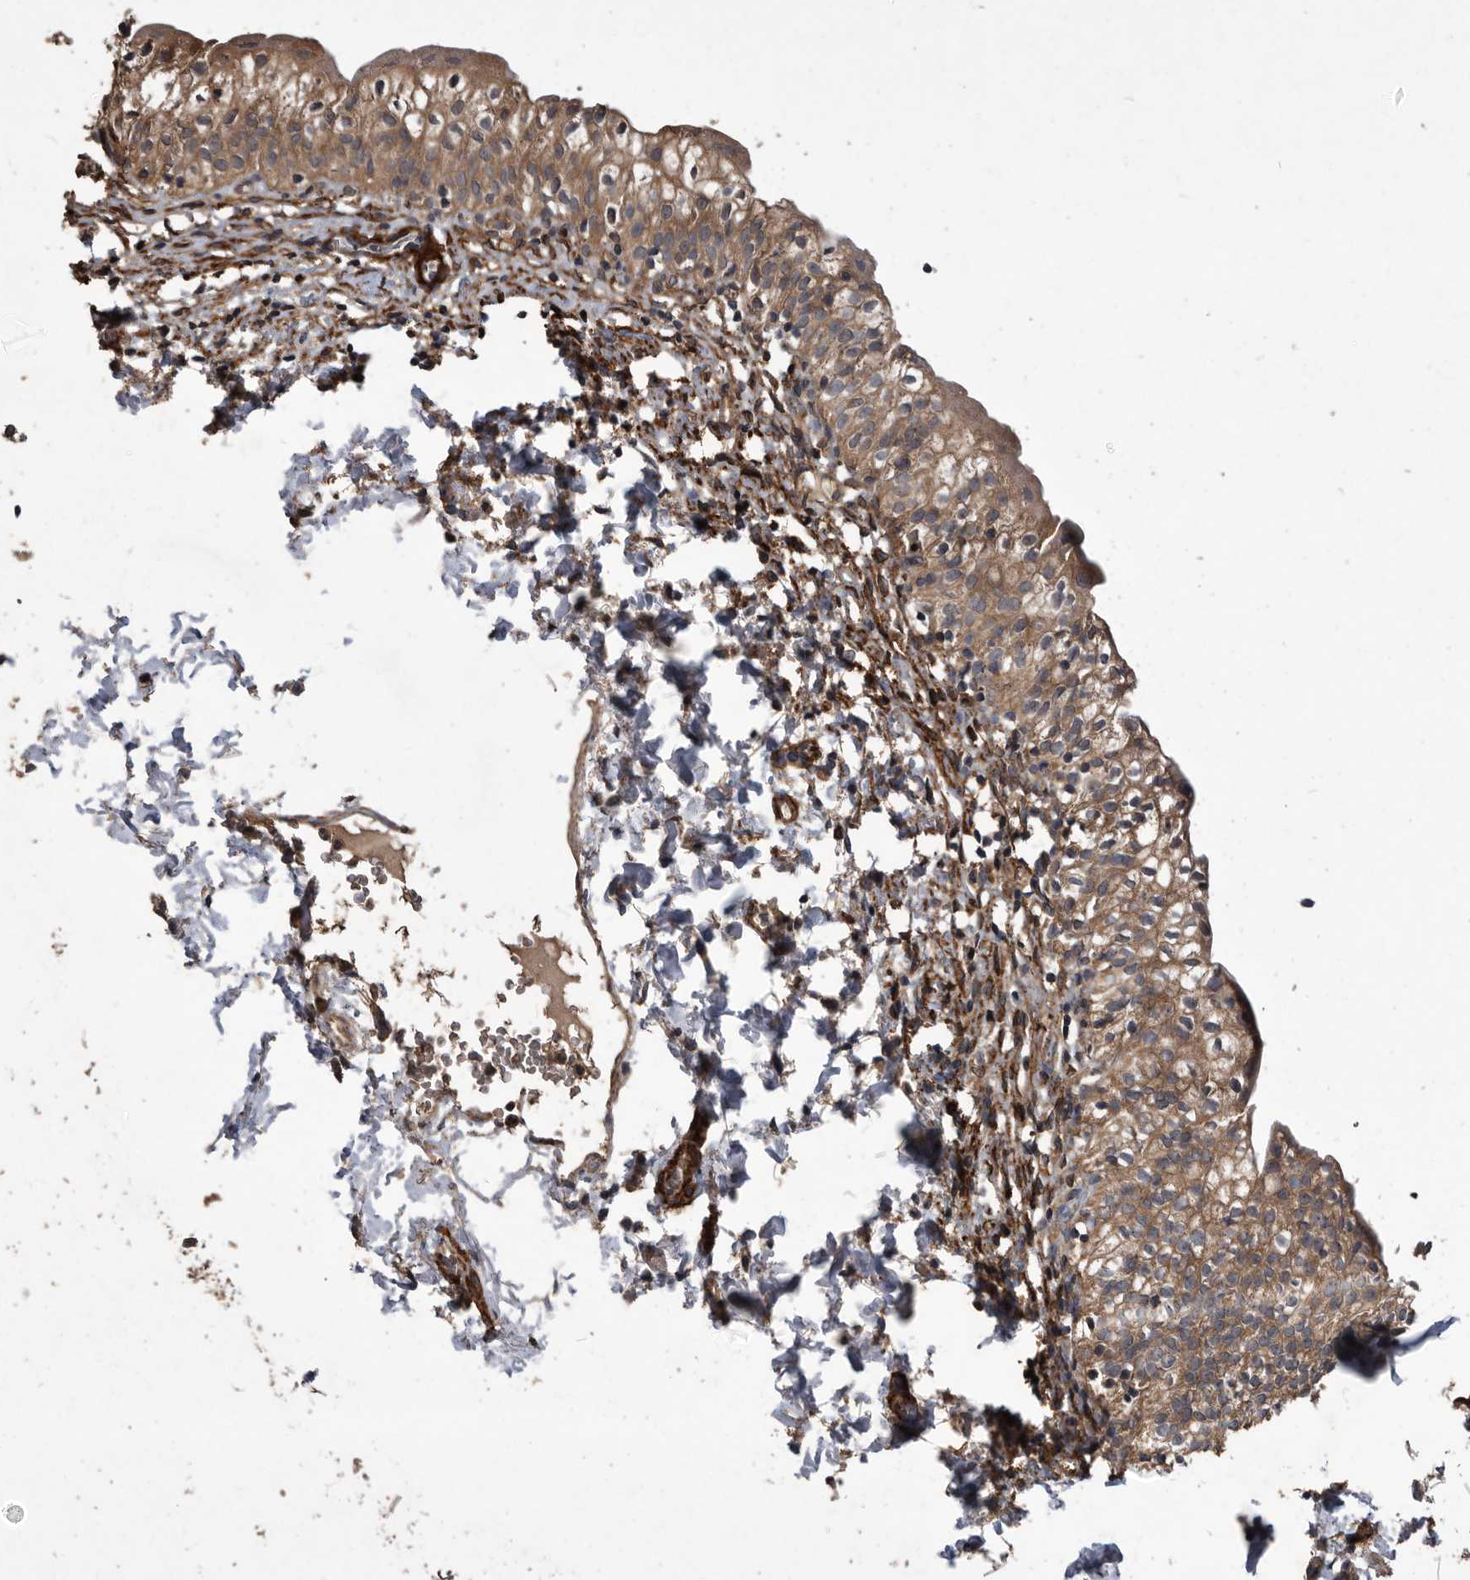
{"staining": {"intensity": "moderate", "quantity": ">75%", "location": "cytoplasmic/membranous"}, "tissue": "urinary bladder", "cell_type": "Urothelial cells", "image_type": "normal", "snomed": [{"axis": "morphology", "description": "Normal tissue, NOS"}, {"axis": "topography", "description": "Urinary bladder"}], "caption": "Urothelial cells demonstrate medium levels of moderate cytoplasmic/membranous staining in about >75% of cells in unremarkable human urinary bladder. (Stains: DAB (3,3'-diaminobenzidine) in brown, nuclei in blue, Microscopy: brightfield microscopy at high magnification).", "gene": "NRBP1", "patient": {"sex": "male", "age": 55}}